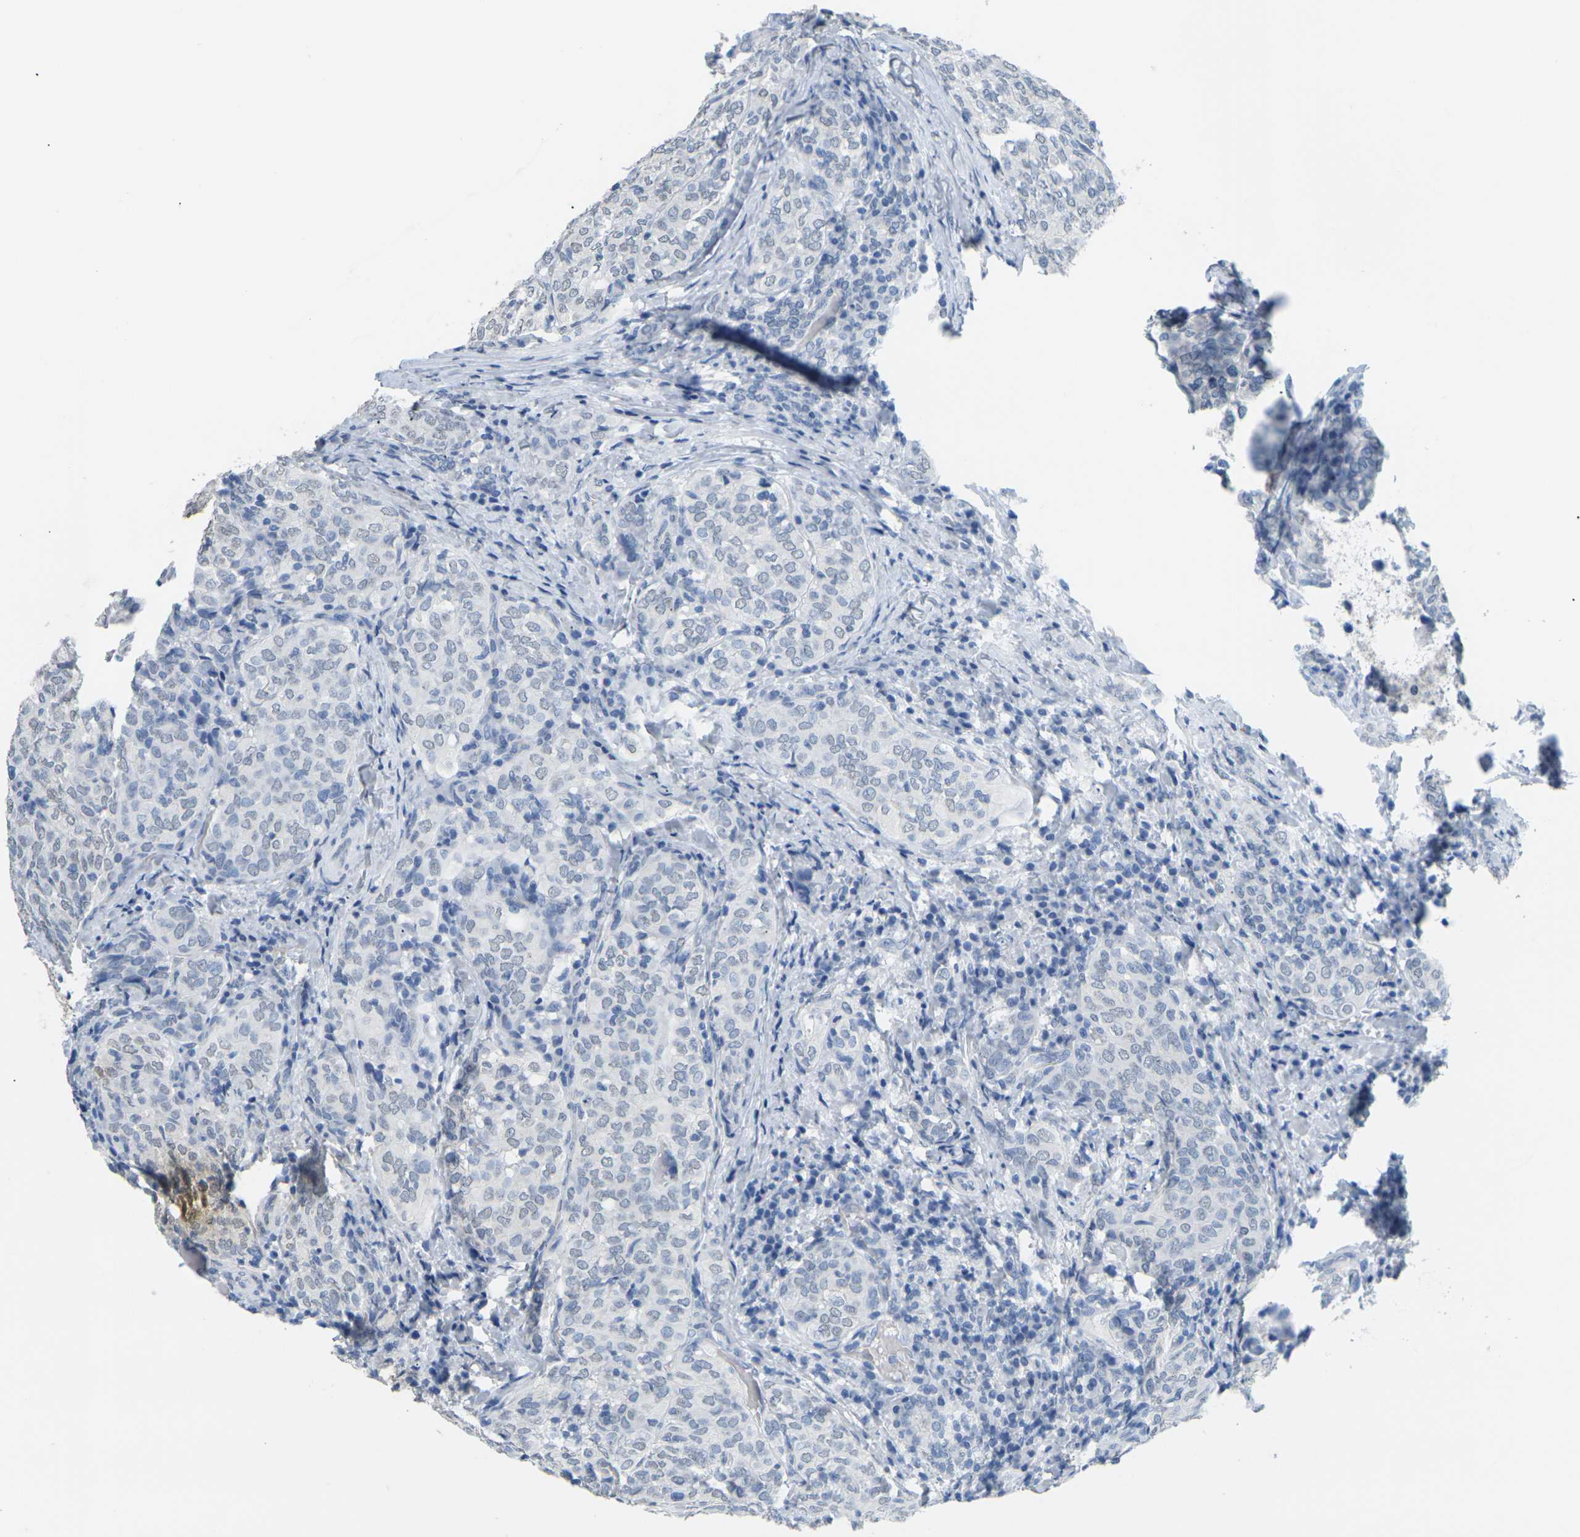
{"staining": {"intensity": "negative", "quantity": "none", "location": "none"}, "tissue": "thyroid cancer", "cell_type": "Tumor cells", "image_type": "cancer", "snomed": [{"axis": "morphology", "description": "Normal tissue, NOS"}, {"axis": "morphology", "description": "Papillary adenocarcinoma, NOS"}, {"axis": "topography", "description": "Thyroid gland"}], "caption": "This micrograph is of thyroid cancer stained with IHC to label a protein in brown with the nuclei are counter-stained blue. There is no staining in tumor cells.", "gene": "CTAG1A", "patient": {"sex": "female", "age": 30}}